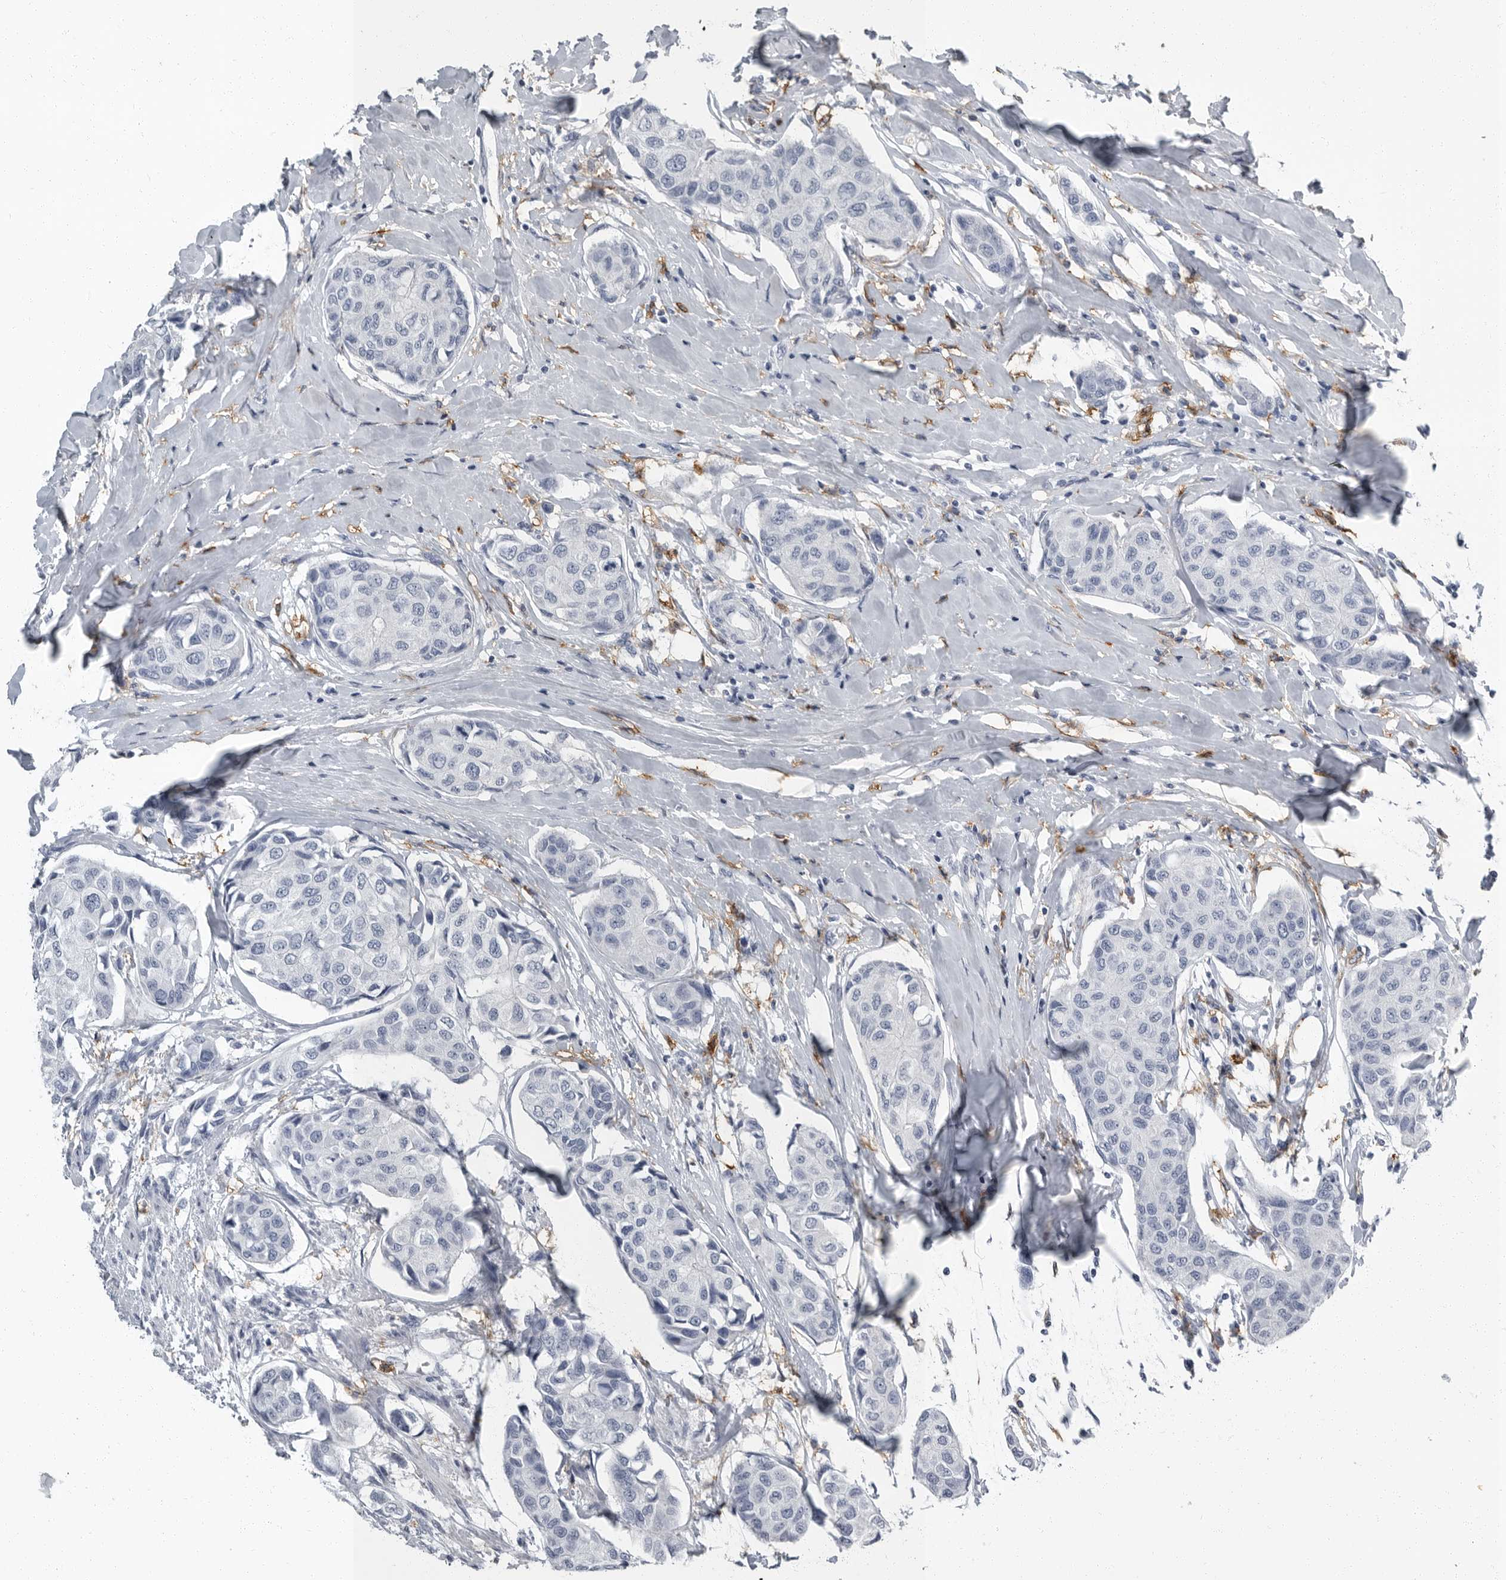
{"staining": {"intensity": "negative", "quantity": "none", "location": "none"}, "tissue": "breast cancer", "cell_type": "Tumor cells", "image_type": "cancer", "snomed": [{"axis": "morphology", "description": "Duct carcinoma"}, {"axis": "topography", "description": "Breast"}], "caption": "Tumor cells show no significant protein positivity in intraductal carcinoma (breast).", "gene": "FCER1G", "patient": {"sex": "female", "age": 80}}